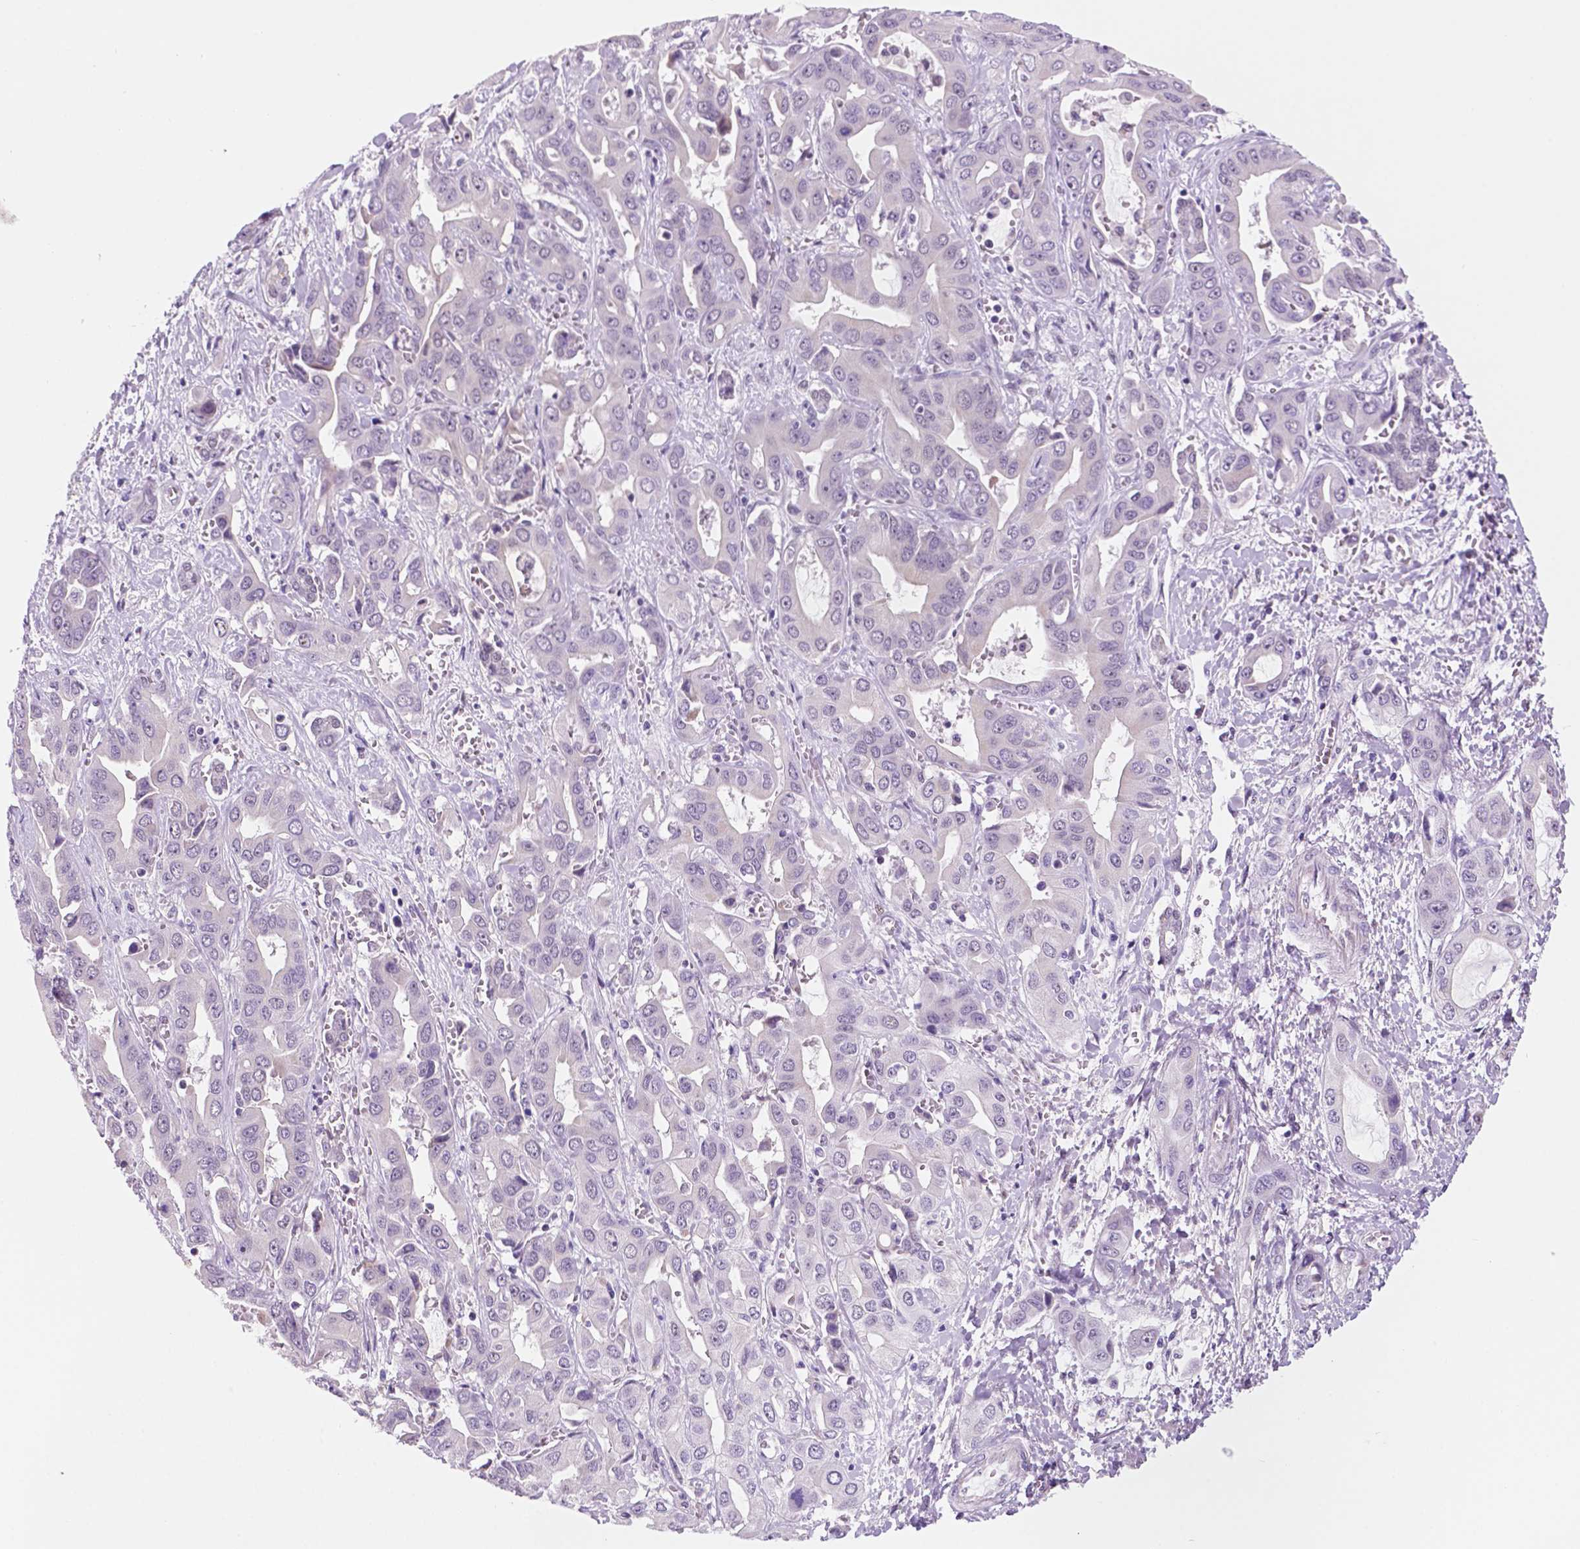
{"staining": {"intensity": "negative", "quantity": "none", "location": "none"}, "tissue": "liver cancer", "cell_type": "Tumor cells", "image_type": "cancer", "snomed": [{"axis": "morphology", "description": "Cholangiocarcinoma"}, {"axis": "topography", "description": "Liver"}], "caption": "Immunohistochemistry image of neoplastic tissue: human liver cancer stained with DAB exhibits no significant protein positivity in tumor cells. (Stains: DAB (3,3'-diaminobenzidine) immunohistochemistry (IHC) with hematoxylin counter stain, Microscopy: brightfield microscopy at high magnification).", "gene": "C18orf21", "patient": {"sex": "female", "age": 52}}